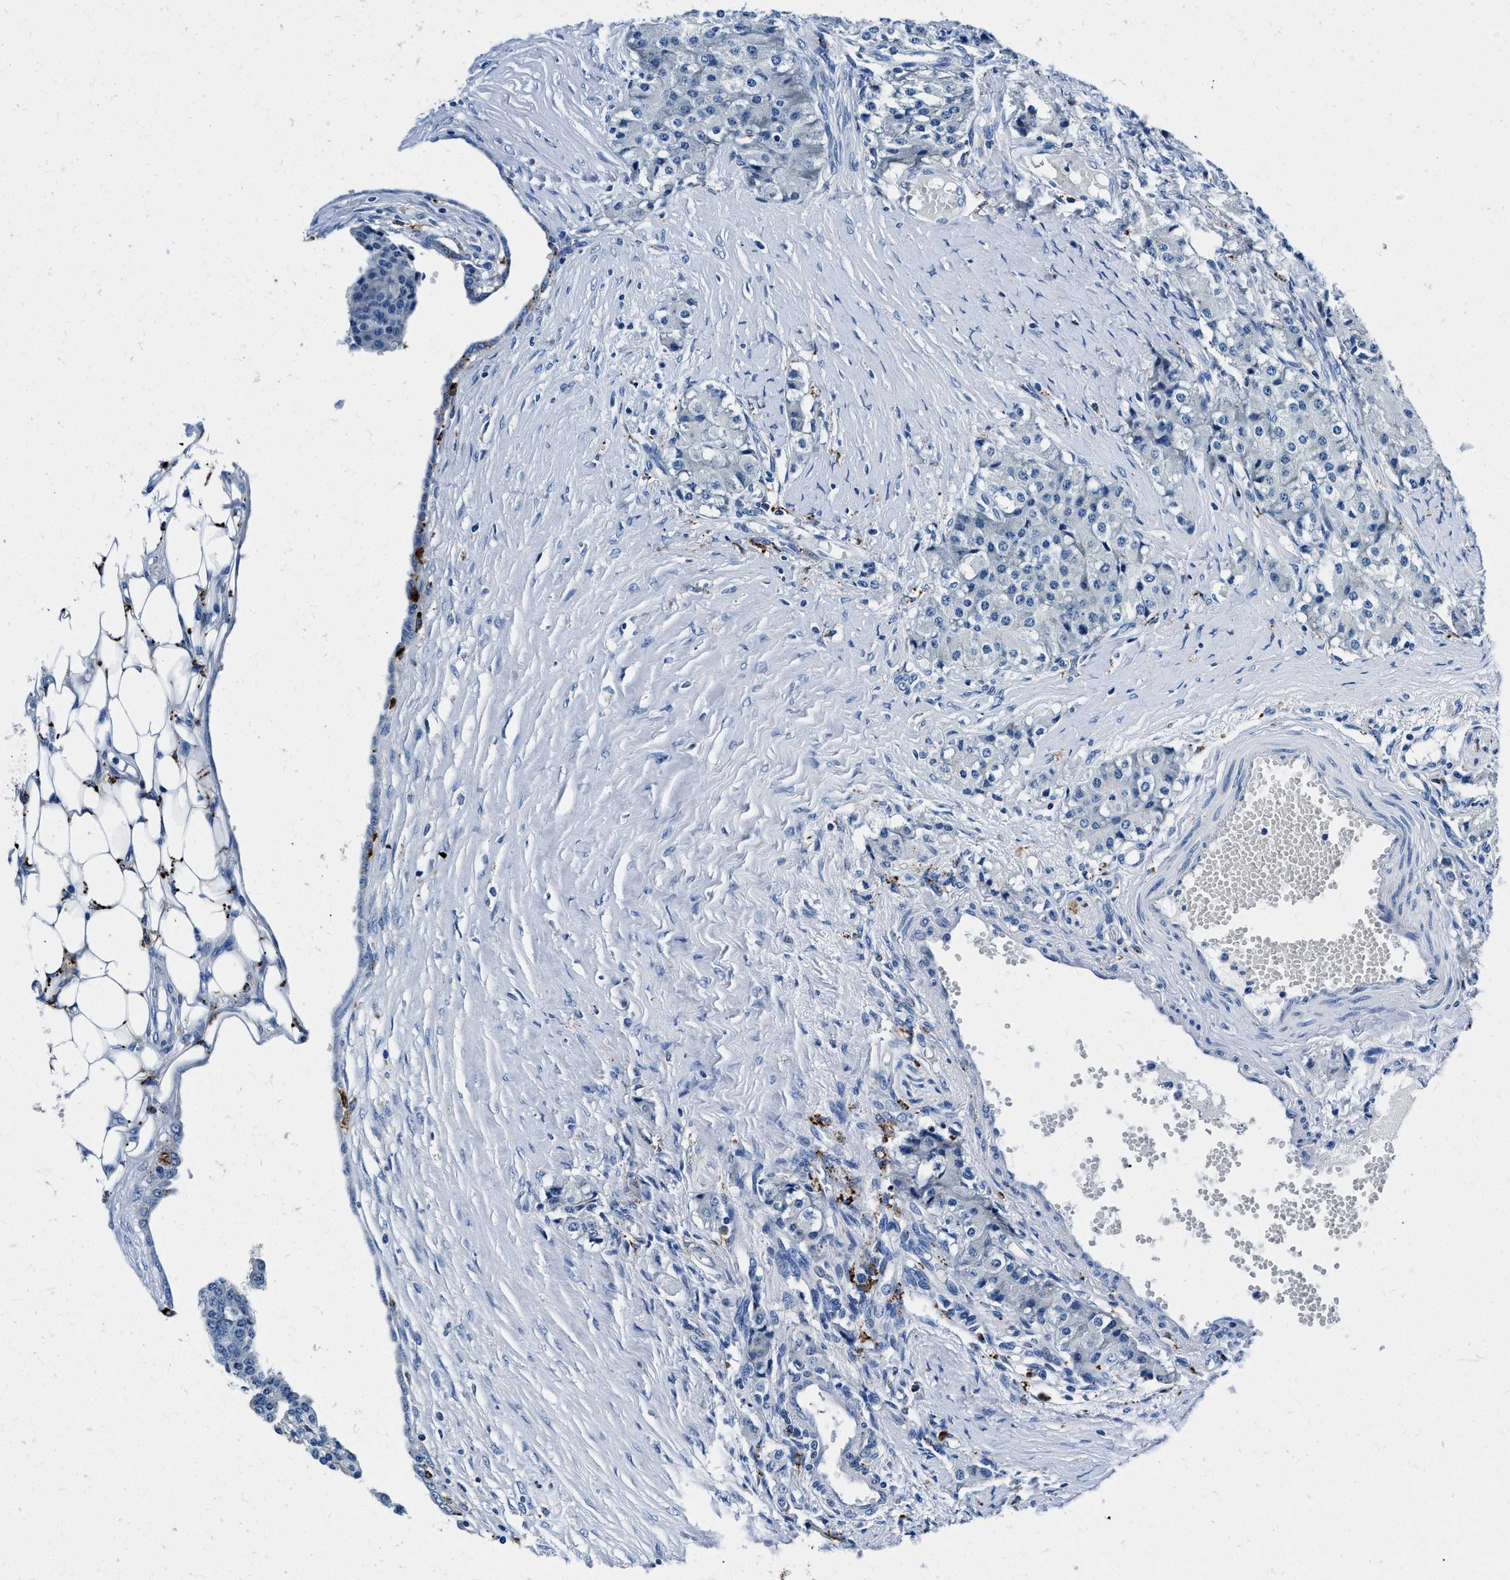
{"staining": {"intensity": "negative", "quantity": "none", "location": "none"}, "tissue": "carcinoid", "cell_type": "Tumor cells", "image_type": "cancer", "snomed": [{"axis": "morphology", "description": "Carcinoid, malignant, NOS"}, {"axis": "topography", "description": "Colon"}], "caption": "Immunohistochemistry of carcinoid displays no staining in tumor cells.", "gene": "OR14K1", "patient": {"sex": "female", "age": 52}}